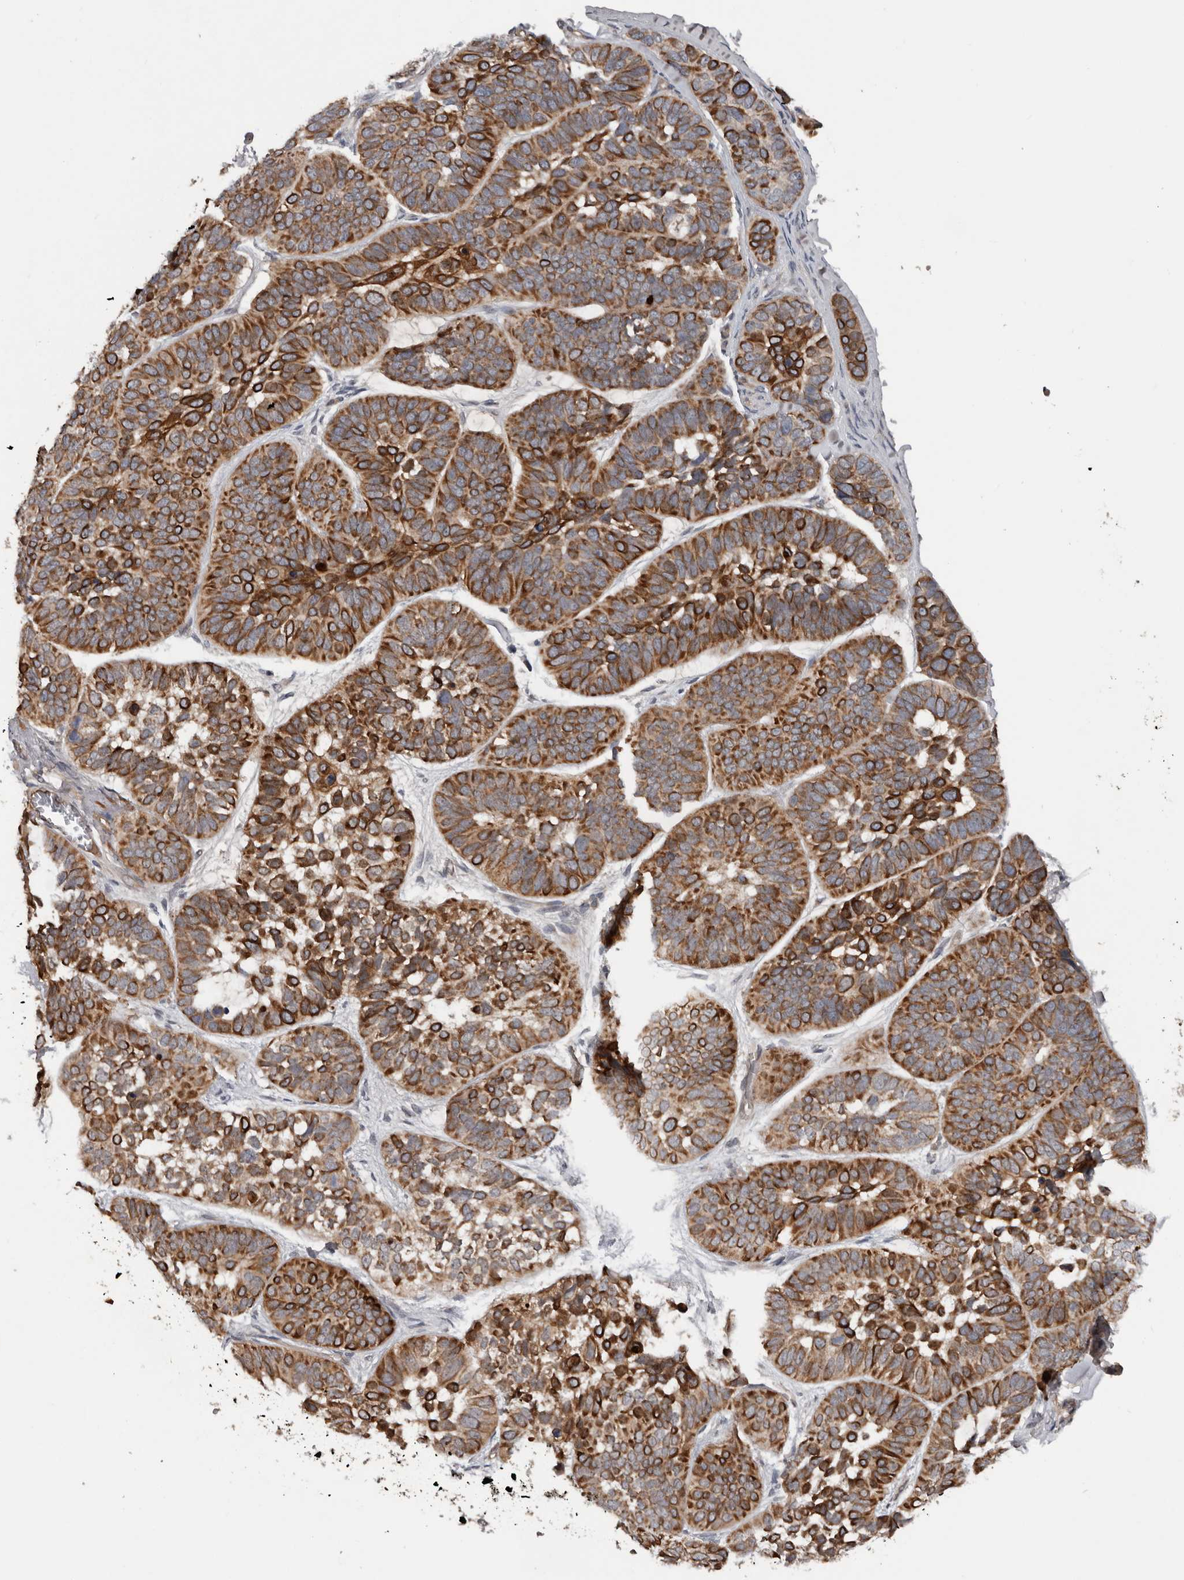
{"staining": {"intensity": "strong", "quantity": ">75%", "location": "cytoplasmic/membranous"}, "tissue": "skin cancer", "cell_type": "Tumor cells", "image_type": "cancer", "snomed": [{"axis": "morphology", "description": "Basal cell carcinoma"}, {"axis": "topography", "description": "Skin"}], "caption": "This is an image of immunohistochemistry staining of skin basal cell carcinoma, which shows strong expression in the cytoplasmic/membranous of tumor cells.", "gene": "DNAJB4", "patient": {"sex": "male", "age": 62}}